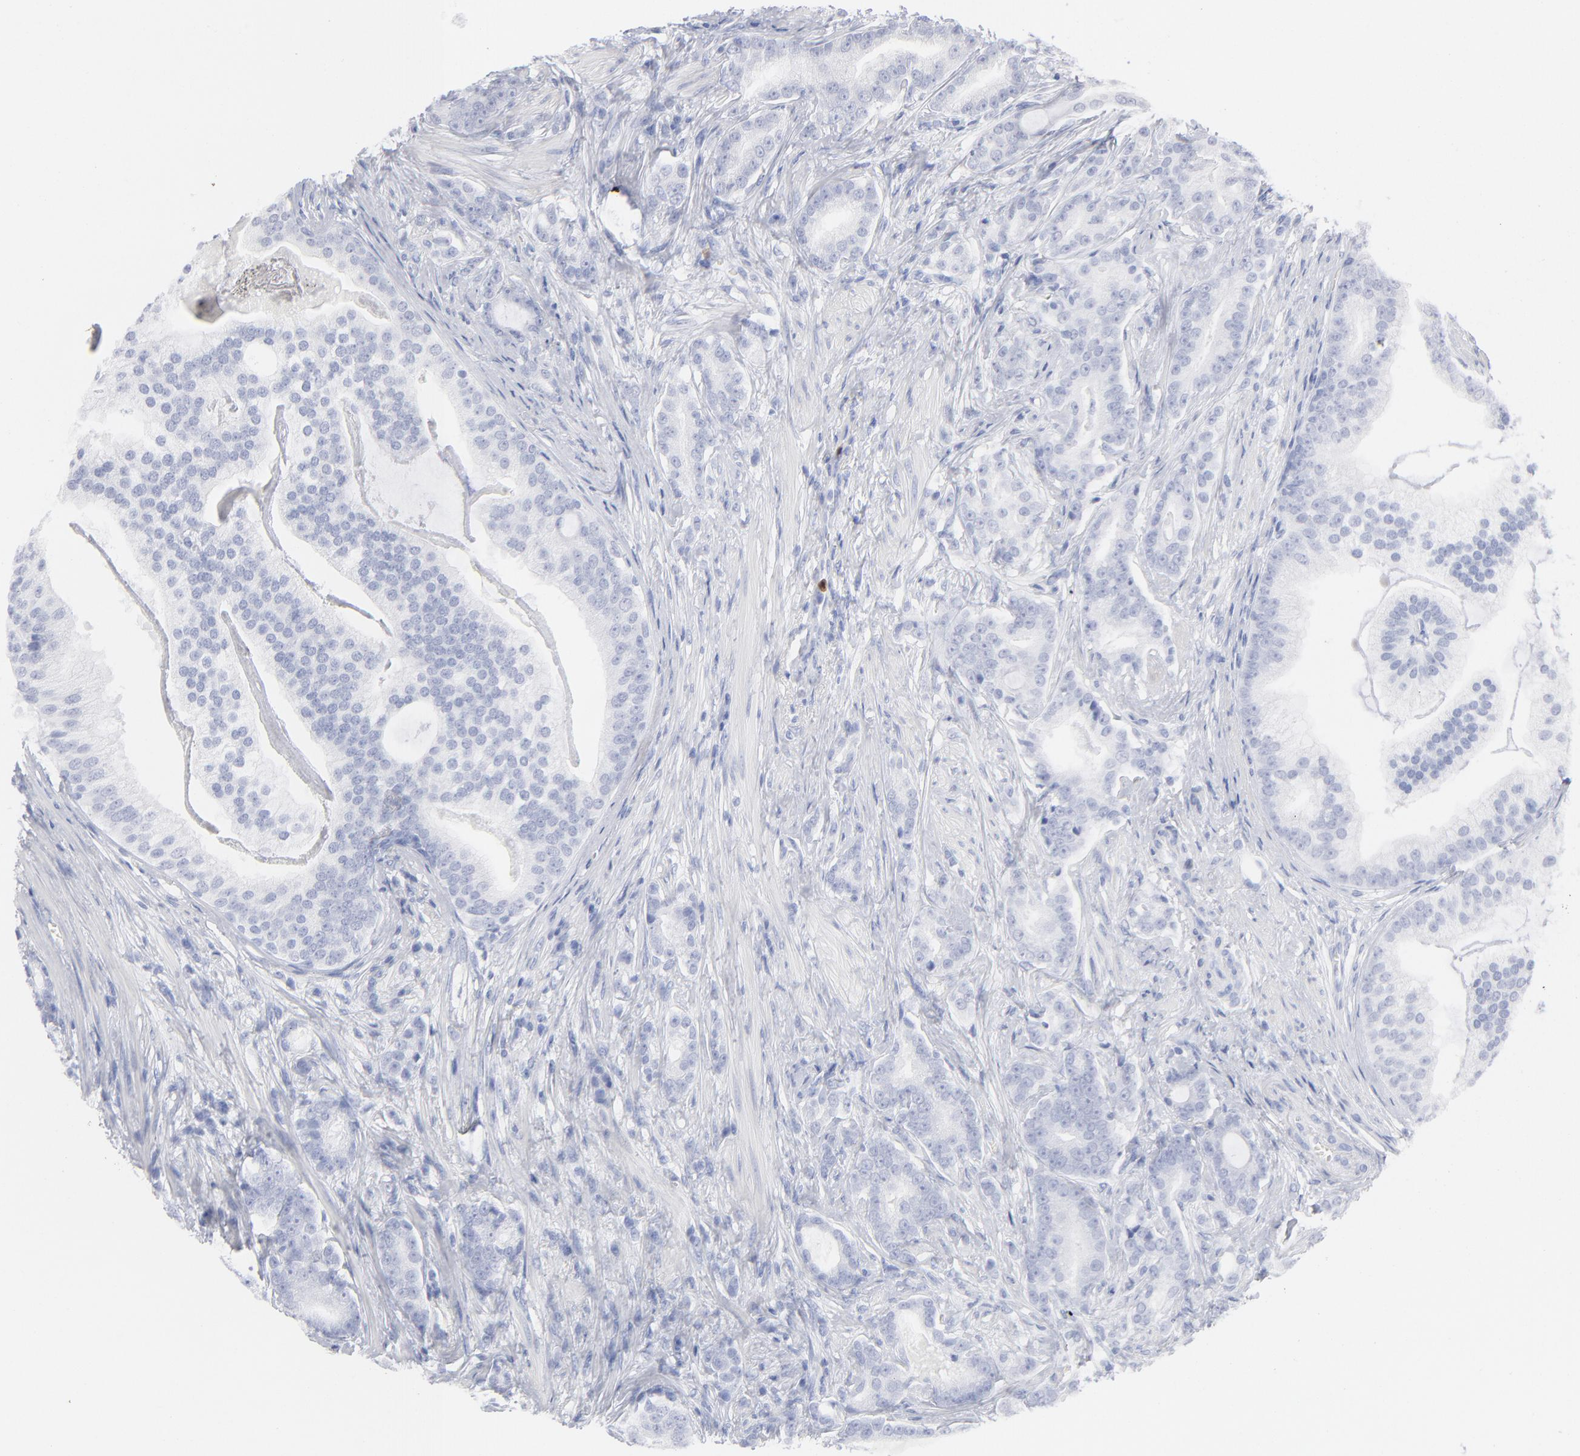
{"staining": {"intensity": "negative", "quantity": "none", "location": "none"}, "tissue": "prostate cancer", "cell_type": "Tumor cells", "image_type": "cancer", "snomed": [{"axis": "morphology", "description": "Adenocarcinoma, Low grade"}, {"axis": "topography", "description": "Prostate"}], "caption": "Adenocarcinoma (low-grade) (prostate) stained for a protein using IHC reveals no staining tumor cells.", "gene": "ARG1", "patient": {"sex": "male", "age": 58}}